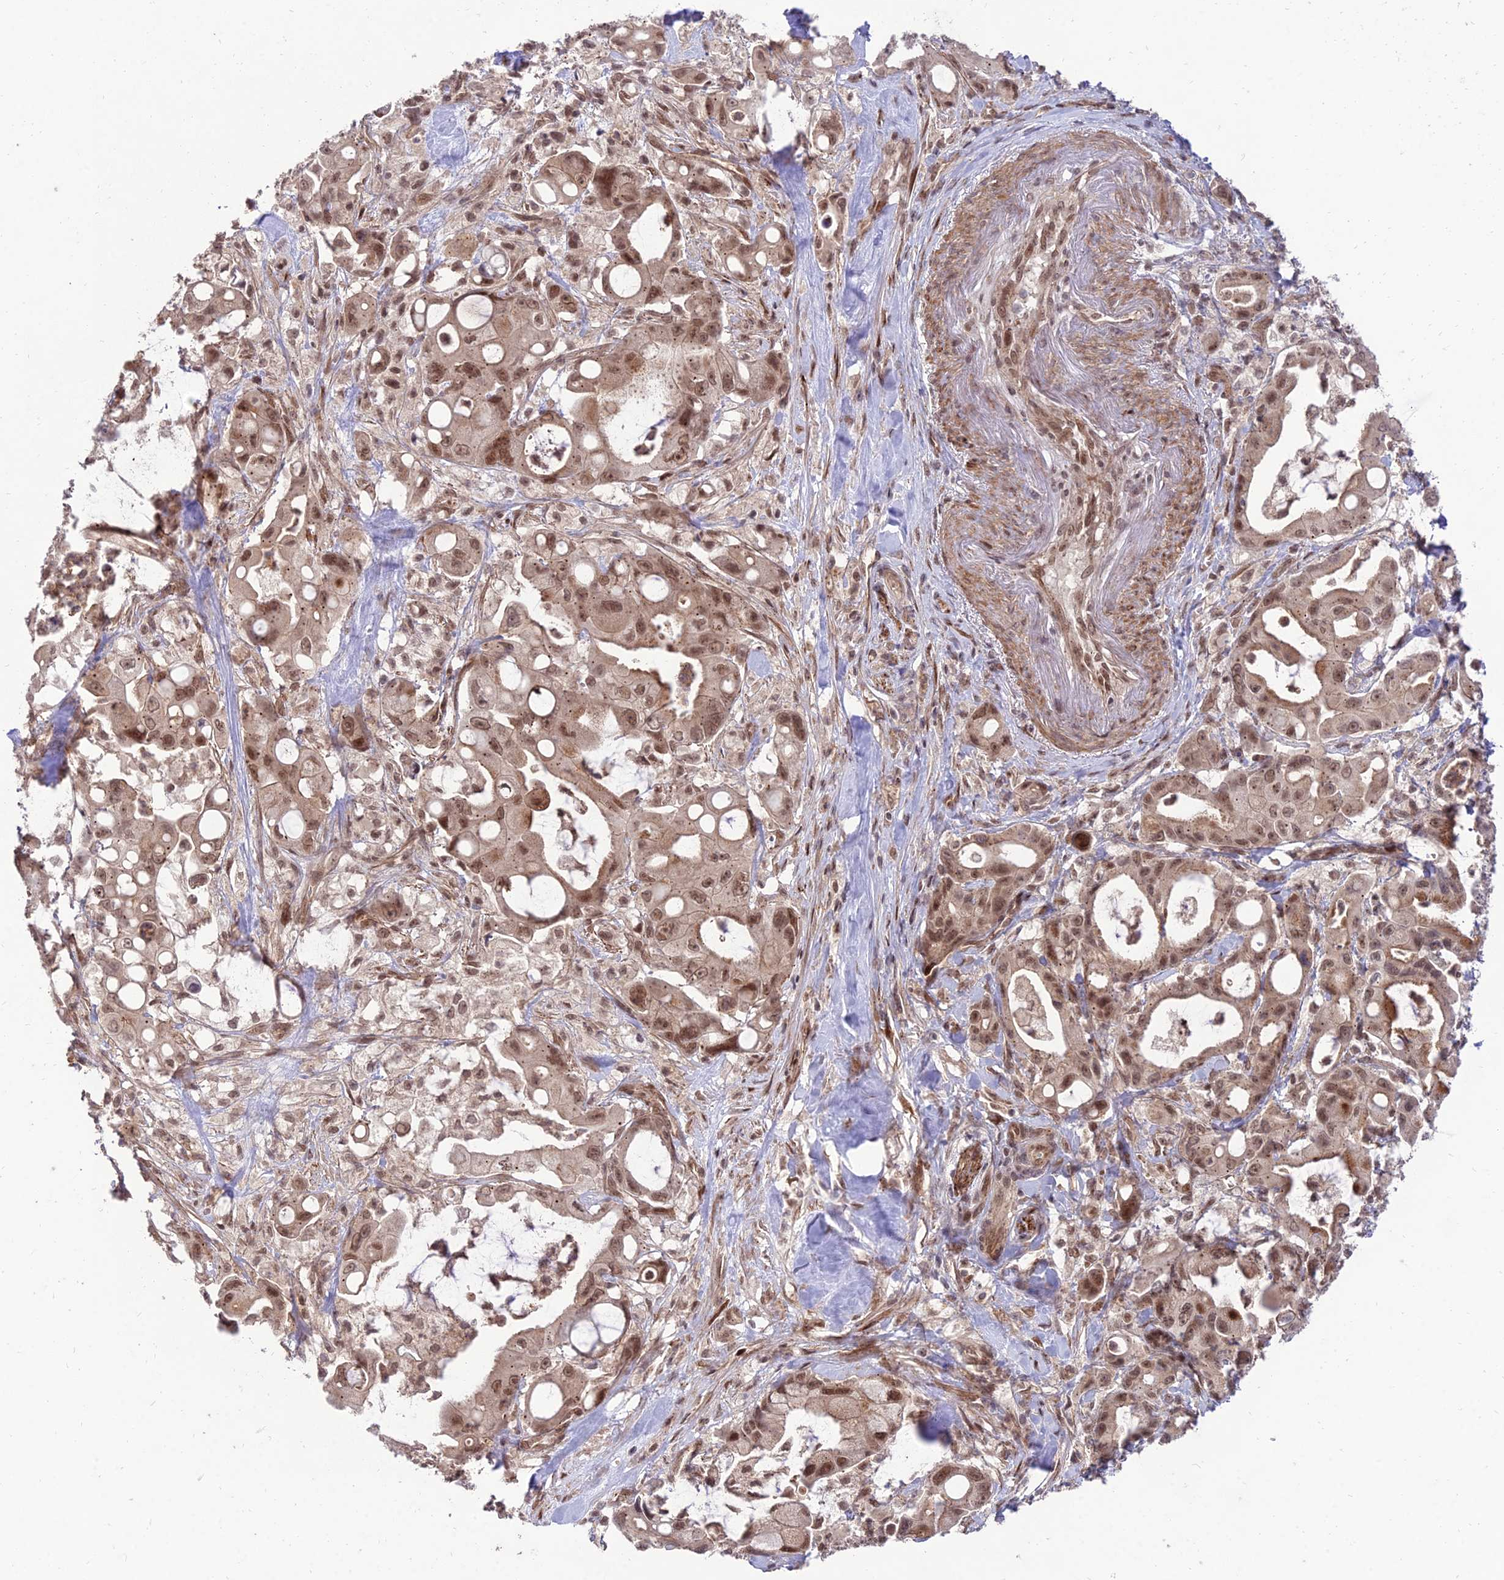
{"staining": {"intensity": "moderate", "quantity": ">75%", "location": "nuclear"}, "tissue": "pancreatic cancer", "cell_type": "Tumor cells", "image_type": "cancer", "snomed": [{"axis": "morphology", "description": "Adenocarcinoma, NOS"}, {"axis": "topography", "description": "Pancreas"}], "caption": "Immunohistochemical staining of human adenocarcinoma (pancreatic) demonstrates medium levels of moderate nuclear protein expression in about >75% of tumor cells.", "gene": "ZNF85", "patient": {"sex": "male", "age": 68}}